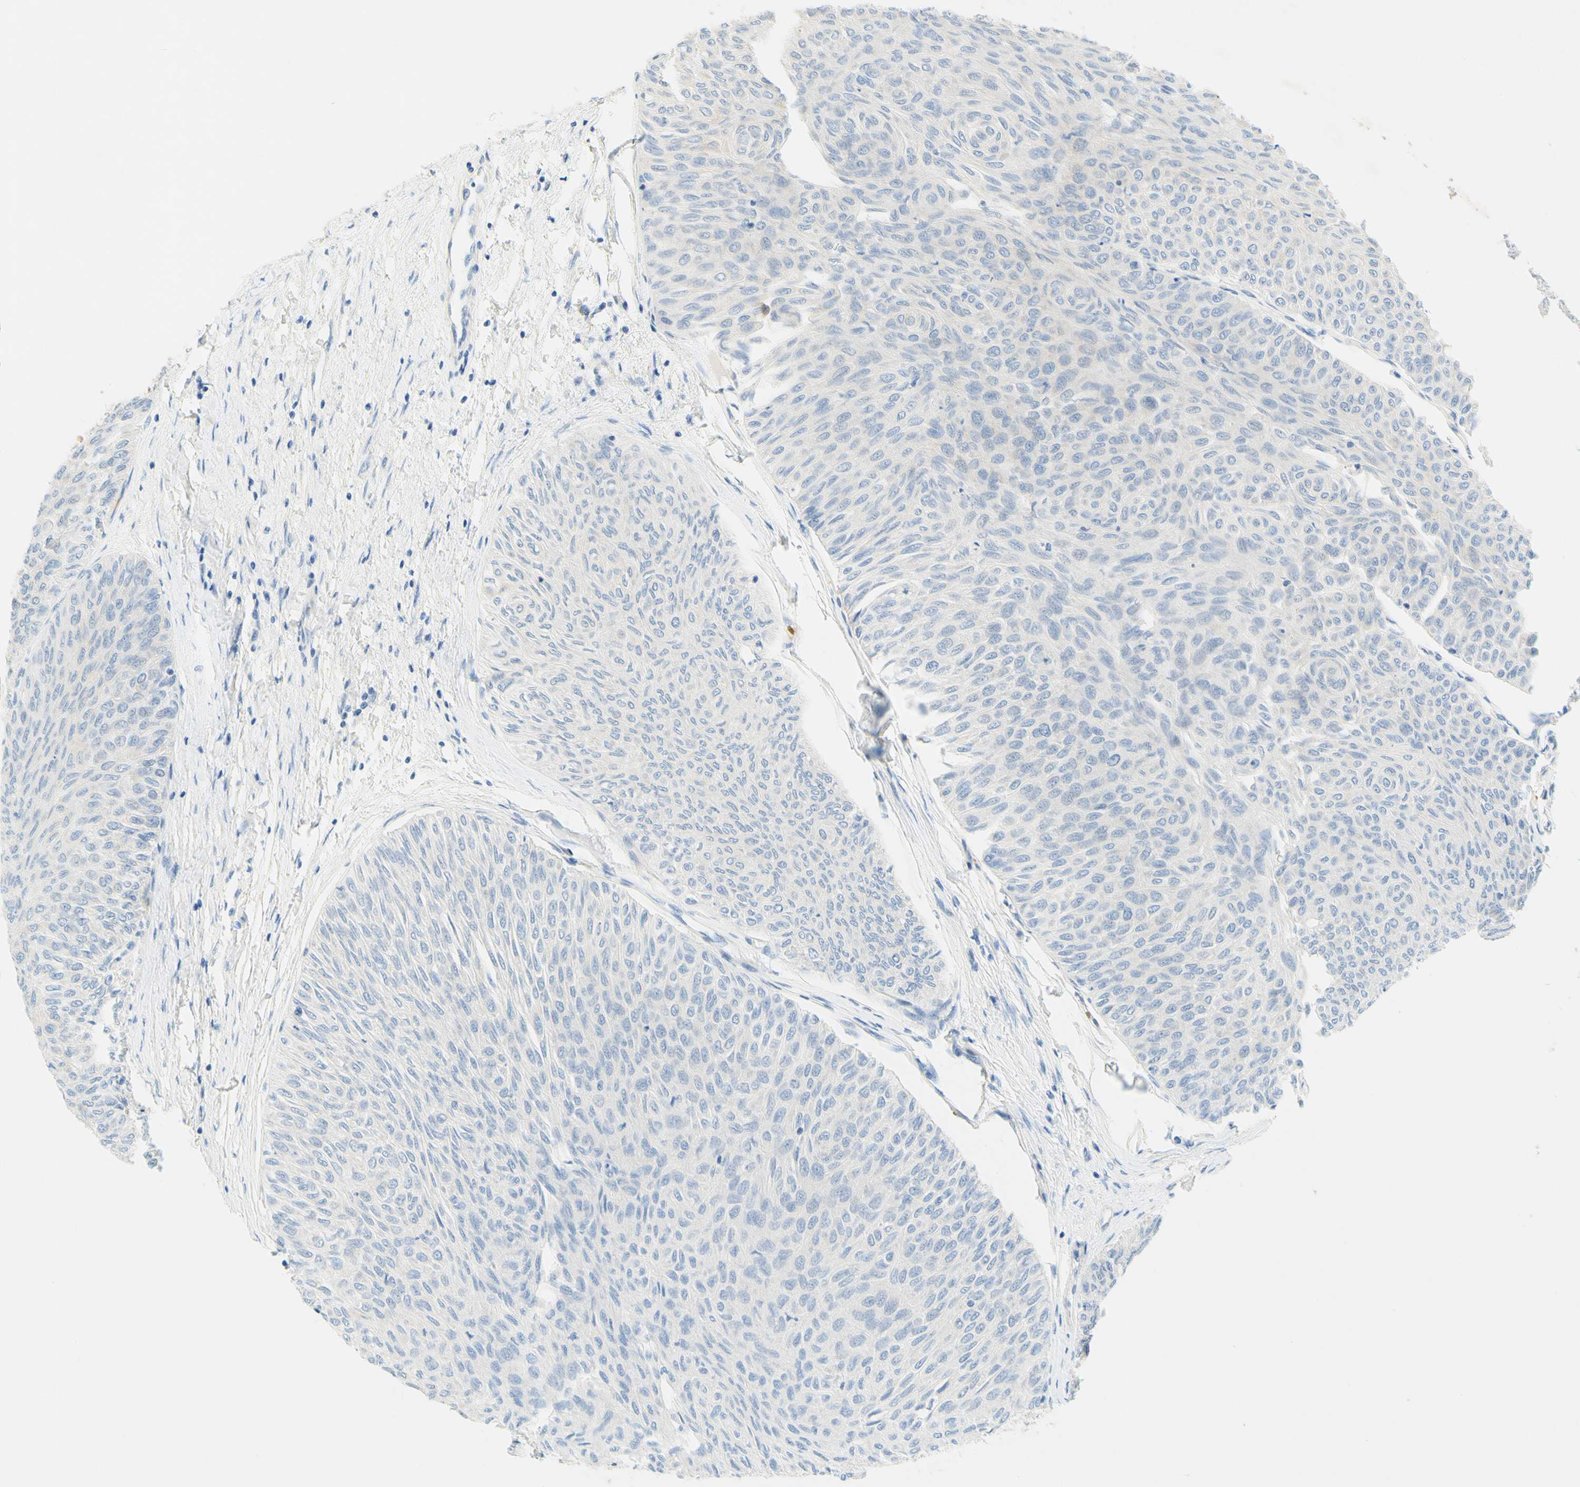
{"staining": {"intensity": "negative", "quantity": "none", "location": "none"}, "tissue": "urothelial cancer", "cell_type": "Tumor cells", "image_type": "cancer", "snomed": [{"axis": "morphology", "description": "Urothelial carcinoma, Low grade"}, {"axis": "topography", "description": "Urinary bladder"}], "caption": "The photomicrograph exhibits no staining of tumor cells in urothelial cancer.", "gene": "ENTREP2", "patient": {"sex": "male", "age": 78}}